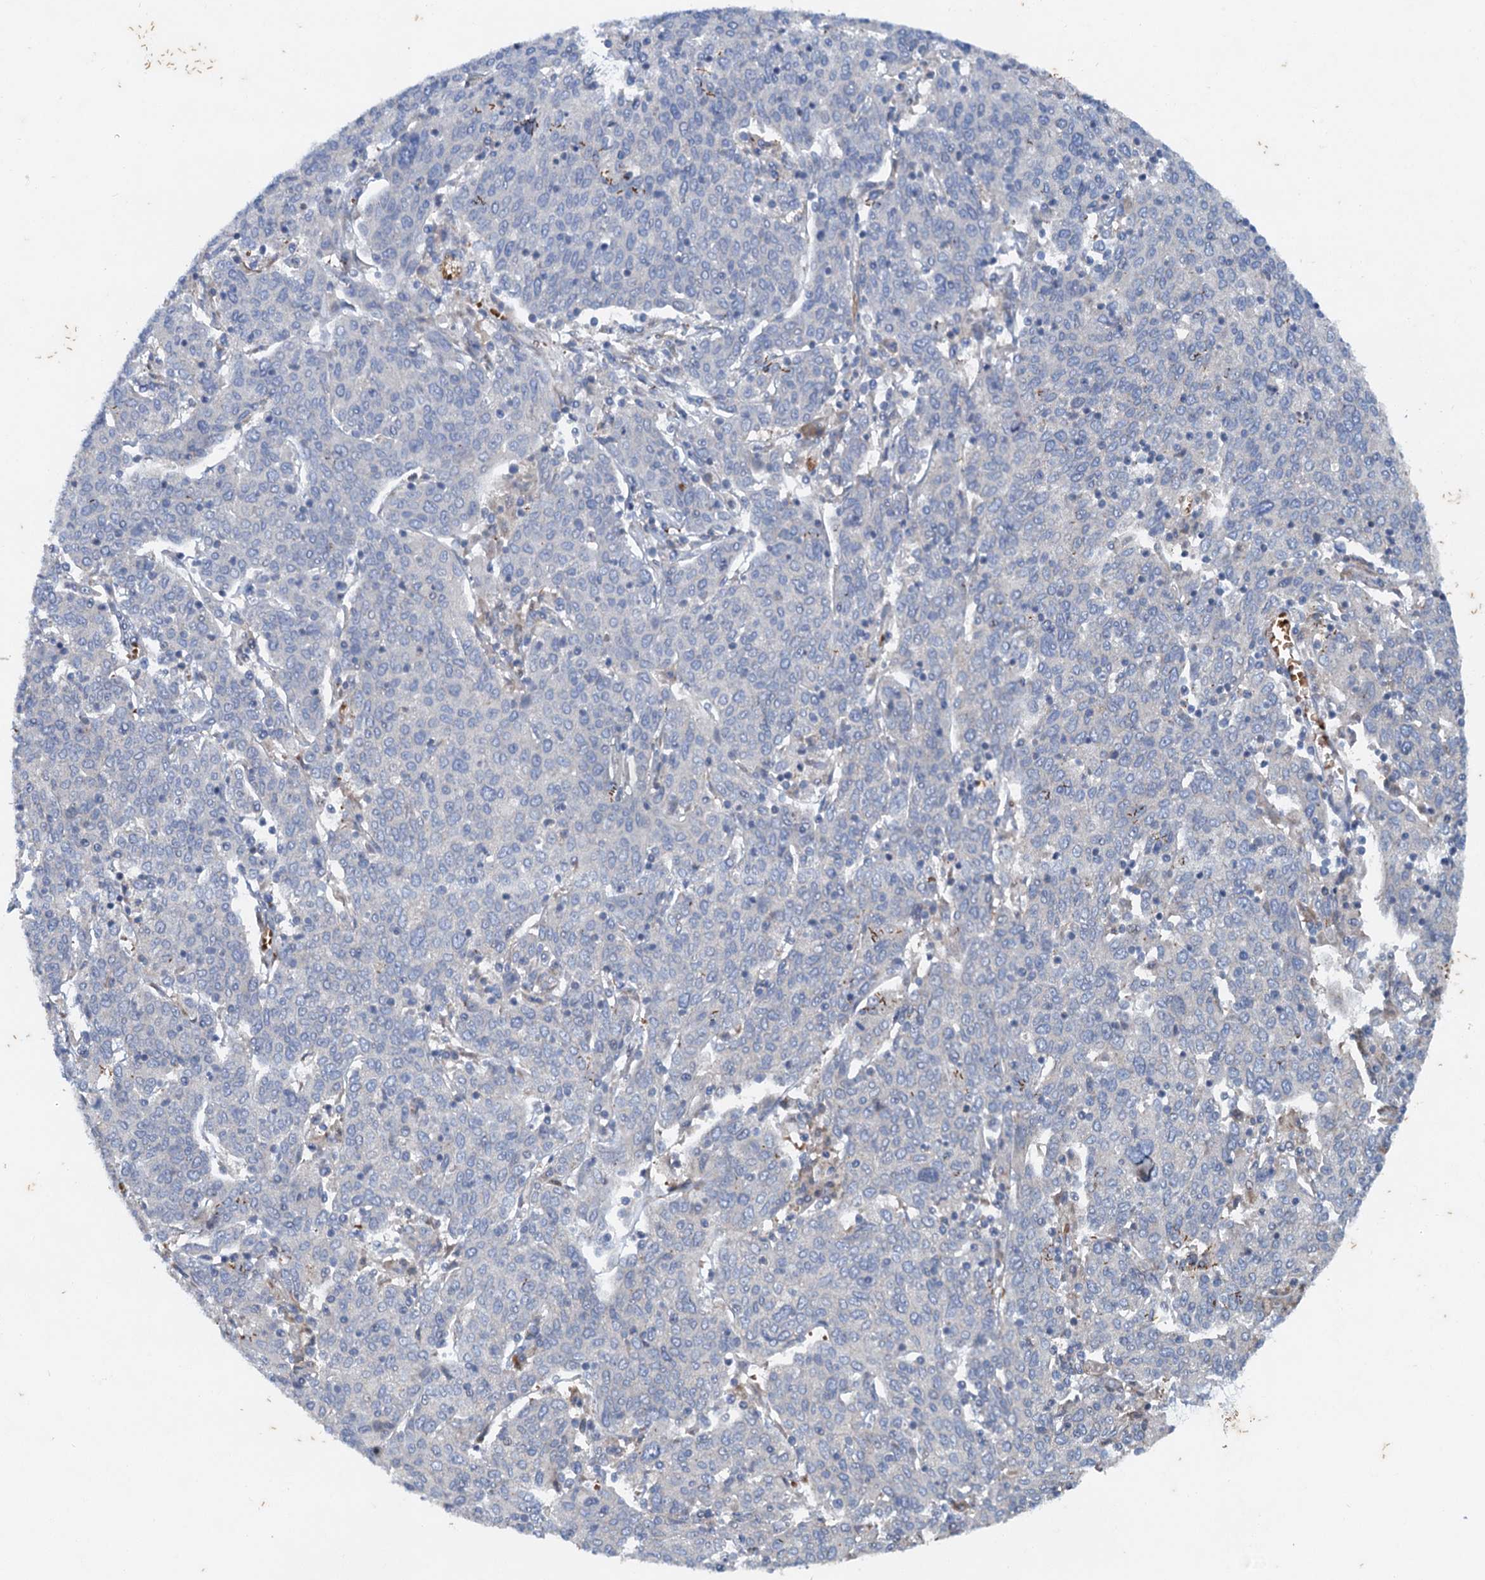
{"staining": {"intensity": "negative", "quantity": "none", "location": "none"}, "tissue": "cervical cancer", "cell_type": "Tumor cells", "image_type": "cancer", "snomed": [{"axis": "morphology", "description": "Squamous cell carcinoma, NOS"}, {"axis": "topography", "description": "Cervix"}], "caption": "Tumor cells are negative for brown protein staining in cervical squamous cell carcinoma. (DAB (3,3'-diaminobenzidine) immunohistochemistry visualized using brightfield microscopy, high magnification).", "gene": "NBEA", "patient": {"sex": "female", "age": 67}}